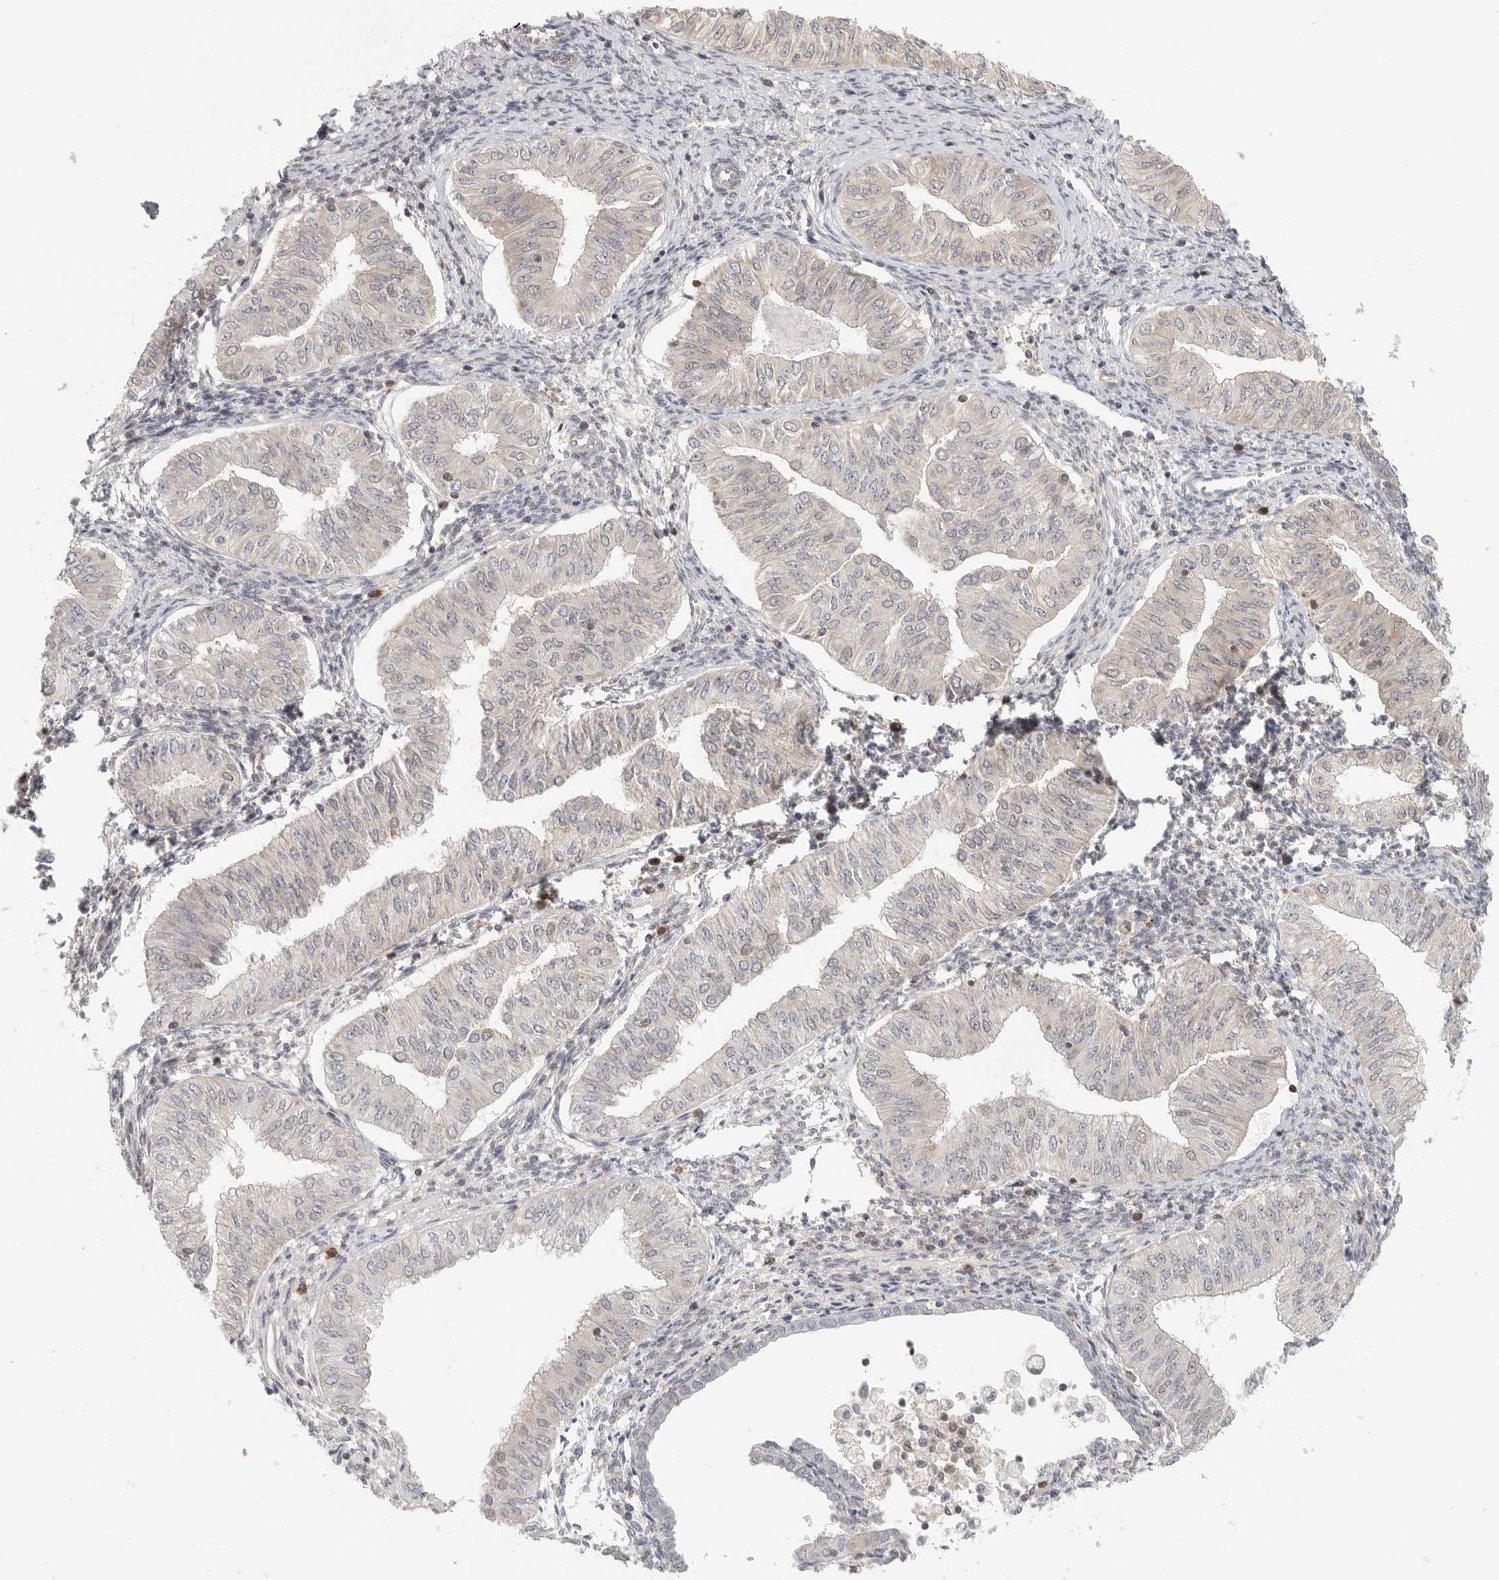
{"staining": {"intensity": "negative", "quantity": "none", "location": "none"}, "tissue": "endometrial cancer", "cell_type": "Tumor cells", "image_type": "cancer", "snomed": [{"axis": "morphology", "description": "Normal tissue, NOS"}, {"axis": "morphology", "description": "Adenocarcinoma, NOS"}, {"axis": "topography", "description": "Endometrium"}], "caption": "A high-resolution photomicrograph shows IHC staining of endometrial cancer, which demonstrates no significant expression in tumor cells.", "gene": "HDAC6", "patient": {"sex": "female", "age": 53}}